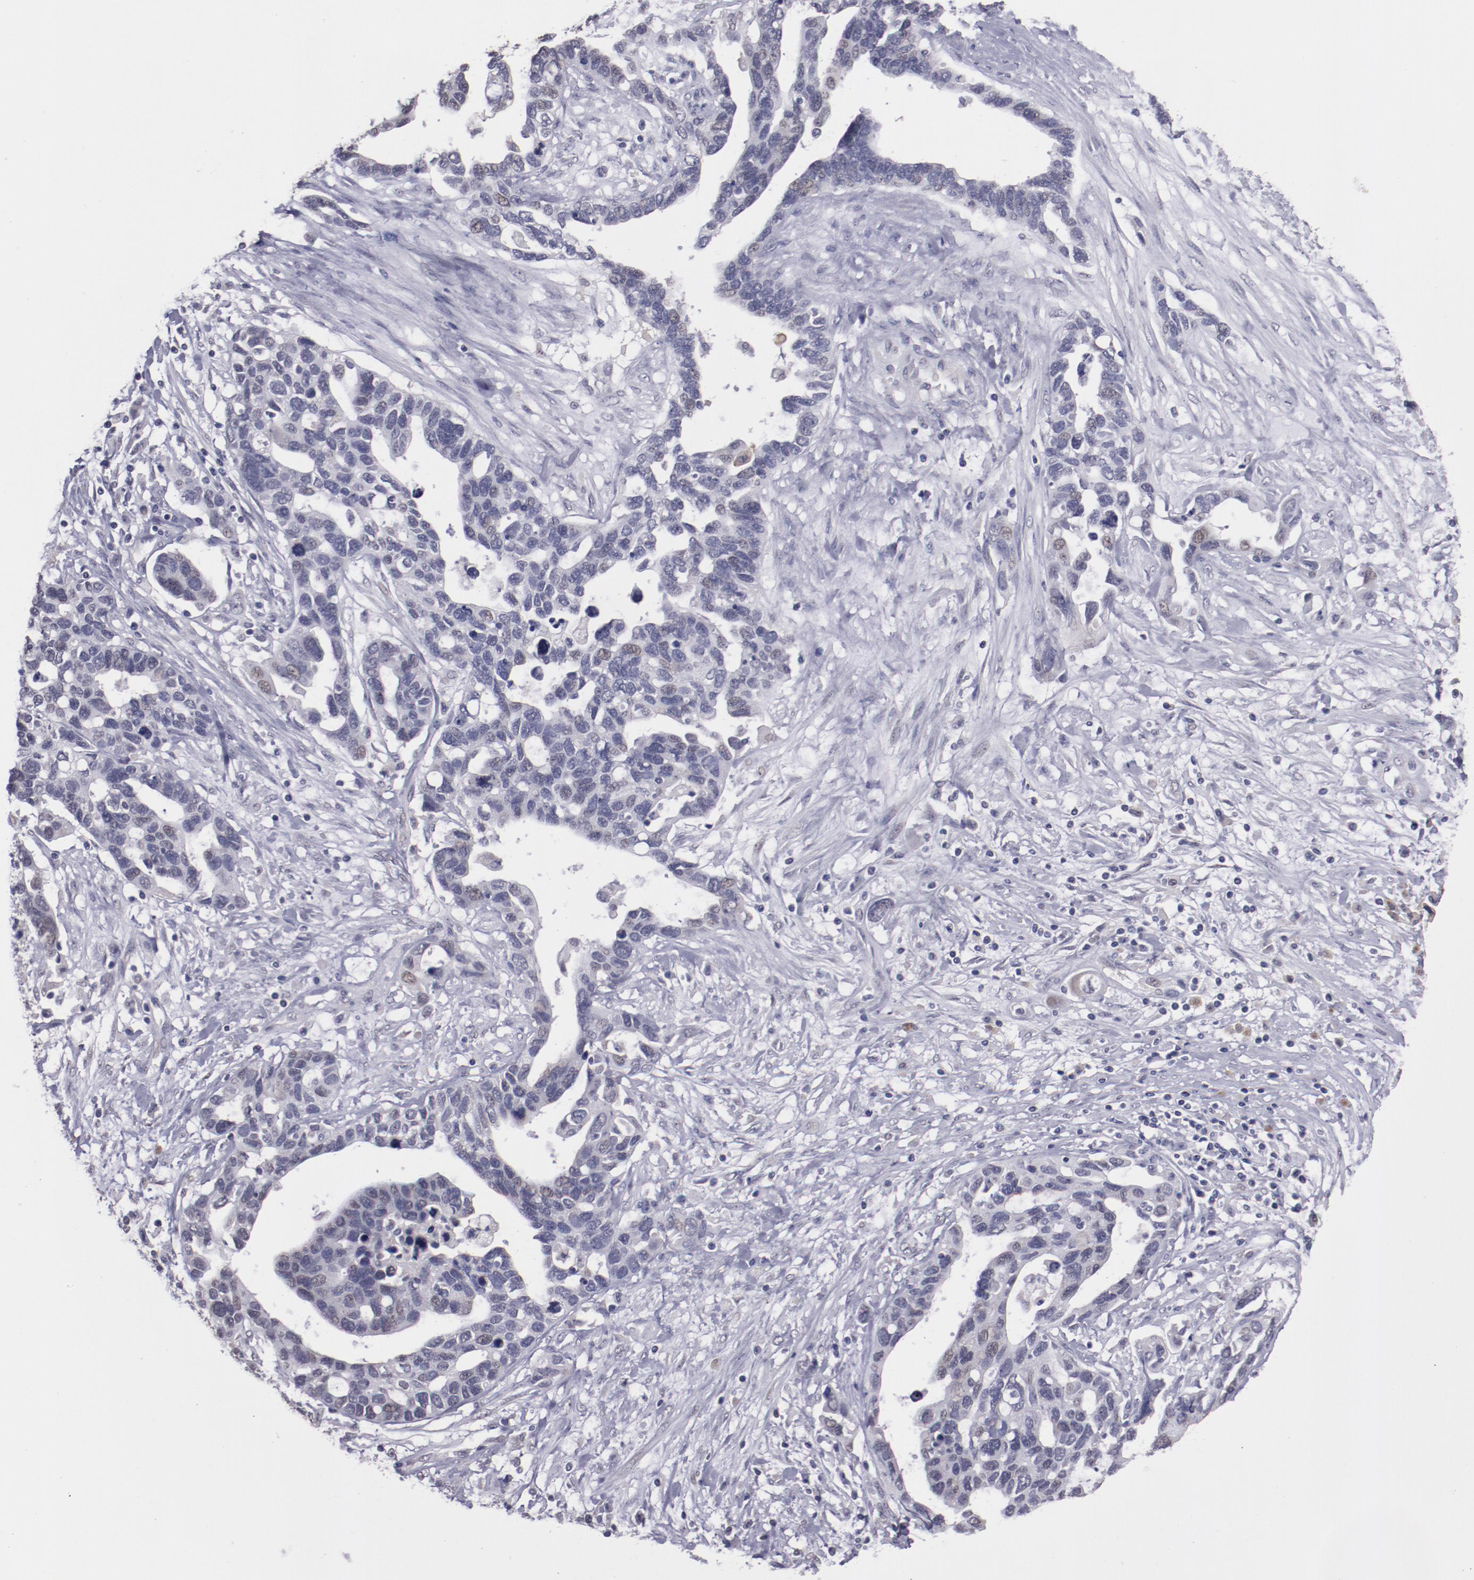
{"staining": {"intensity": "weak", "quantity": "<25%", "location": "nuclear"}, "tissue": "ovarian cancer", "cell_type": "Tumor cells", "image_type": "cancer", "snomed": [{"axis": "morphology", "description": "Cystadenocarcinoma, serous, NOS"}, {"axis": "topography", "description": "Ovary"}], "caption": "This is an immunohistochemistry (IHC) image of human serous cystadenocarcinoma (ovarian). There is no expression in tumor cells.", "gene": "NRXN3", "patient": {"sex": "female", "age": 54}}